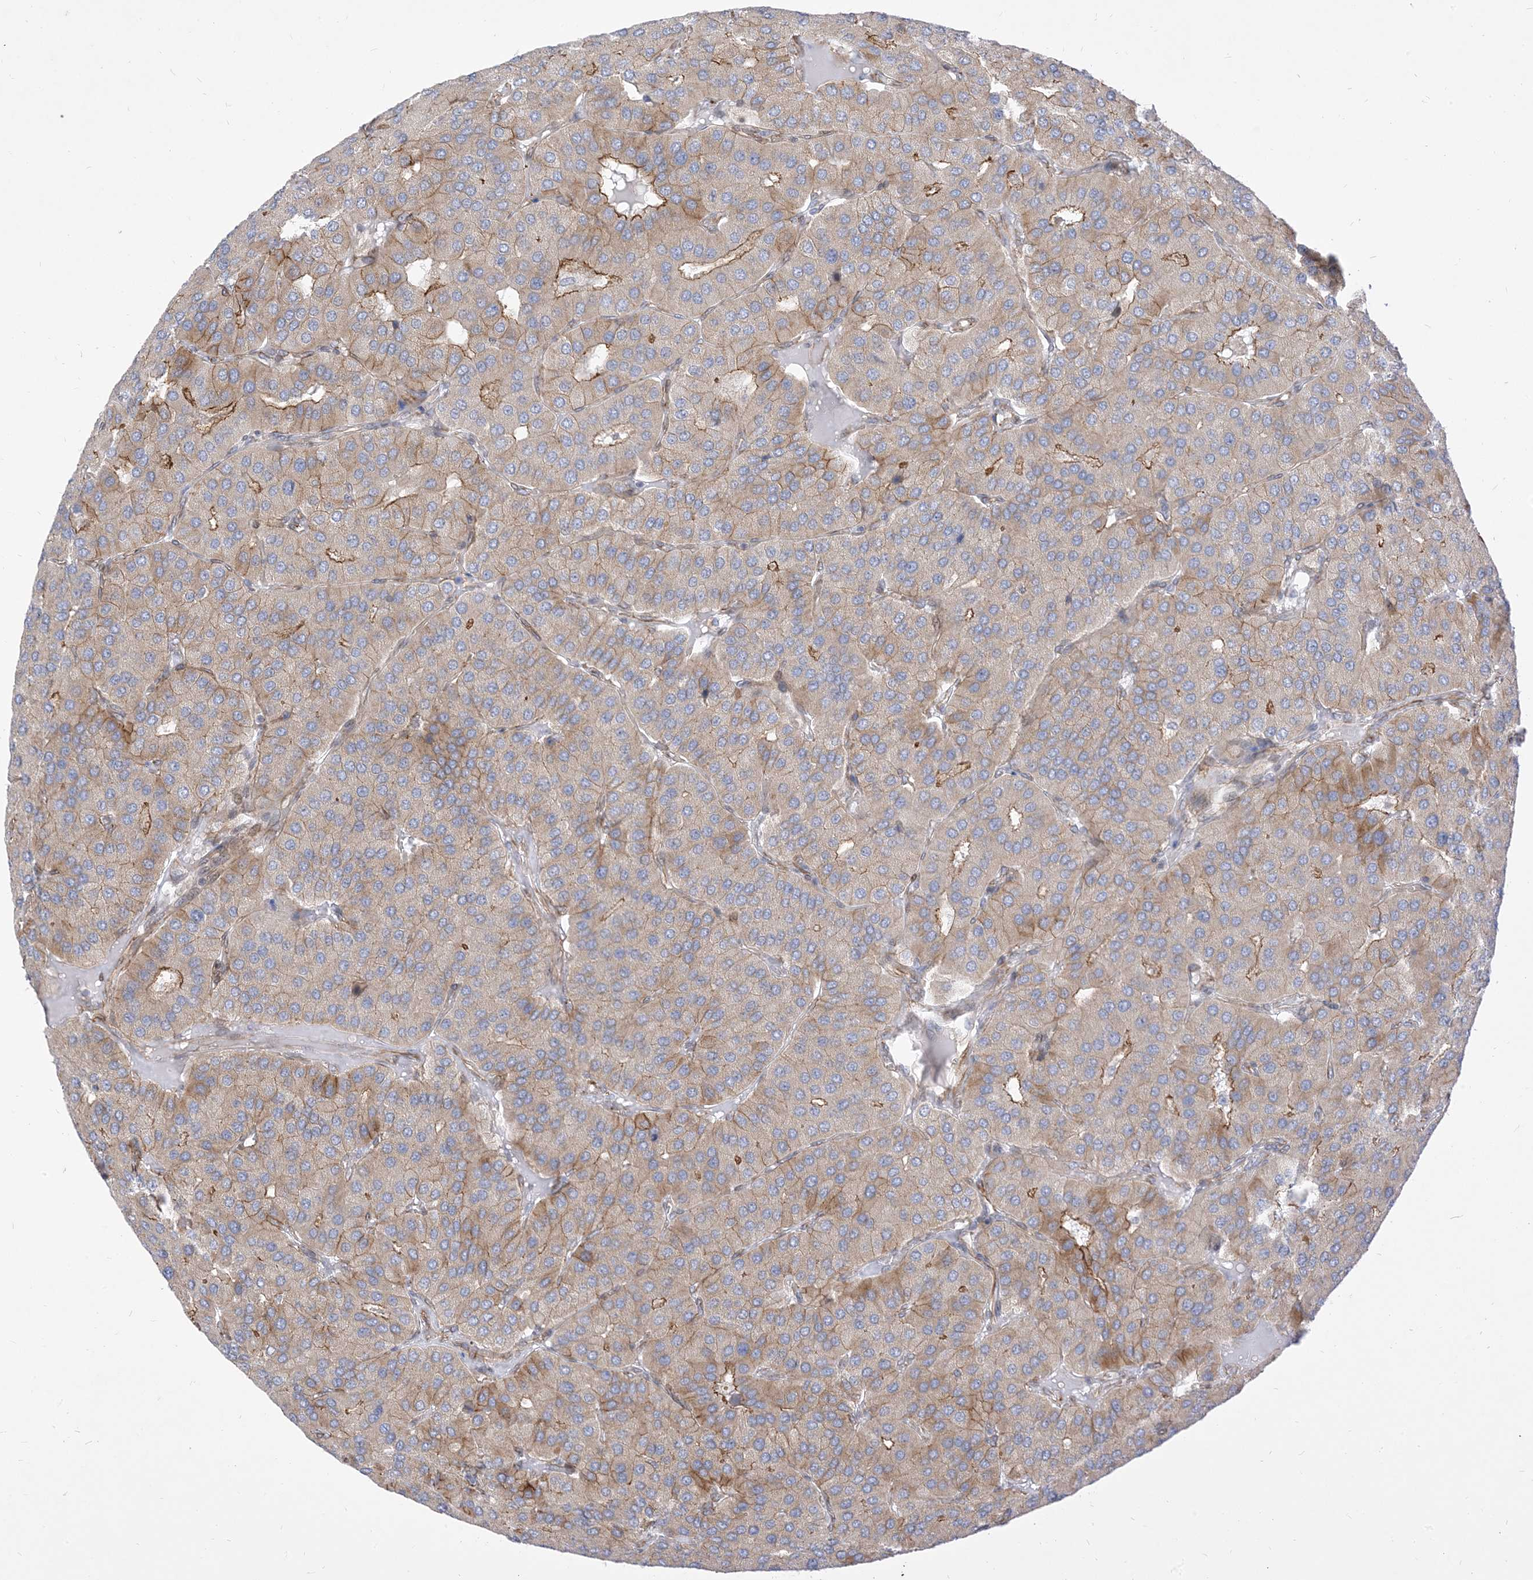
{"staining": {"intensity": "moderate", "quantity": "<25%", "location": "cytoplasmic/membranous"}, "tissue": "parathyroid gland", "cell_type": "Glandular cells", "image_type": "normal", "snomed": [{"axis": "morphology", "description": "Normal tissue, NOS"}, {"axis": "morphology", "description": "Adenoma, NOS"}, {"axis": "topography", "description": "Parathyroid gland"}], "caption": "Protein analysis of unremarkable parathyroid gland displays moderate cytoplasmic/membranous positivity in approximately <25% of glandular cells.", "gene": "TYSND1", "patient": {"sex": "female", "age": 86}}